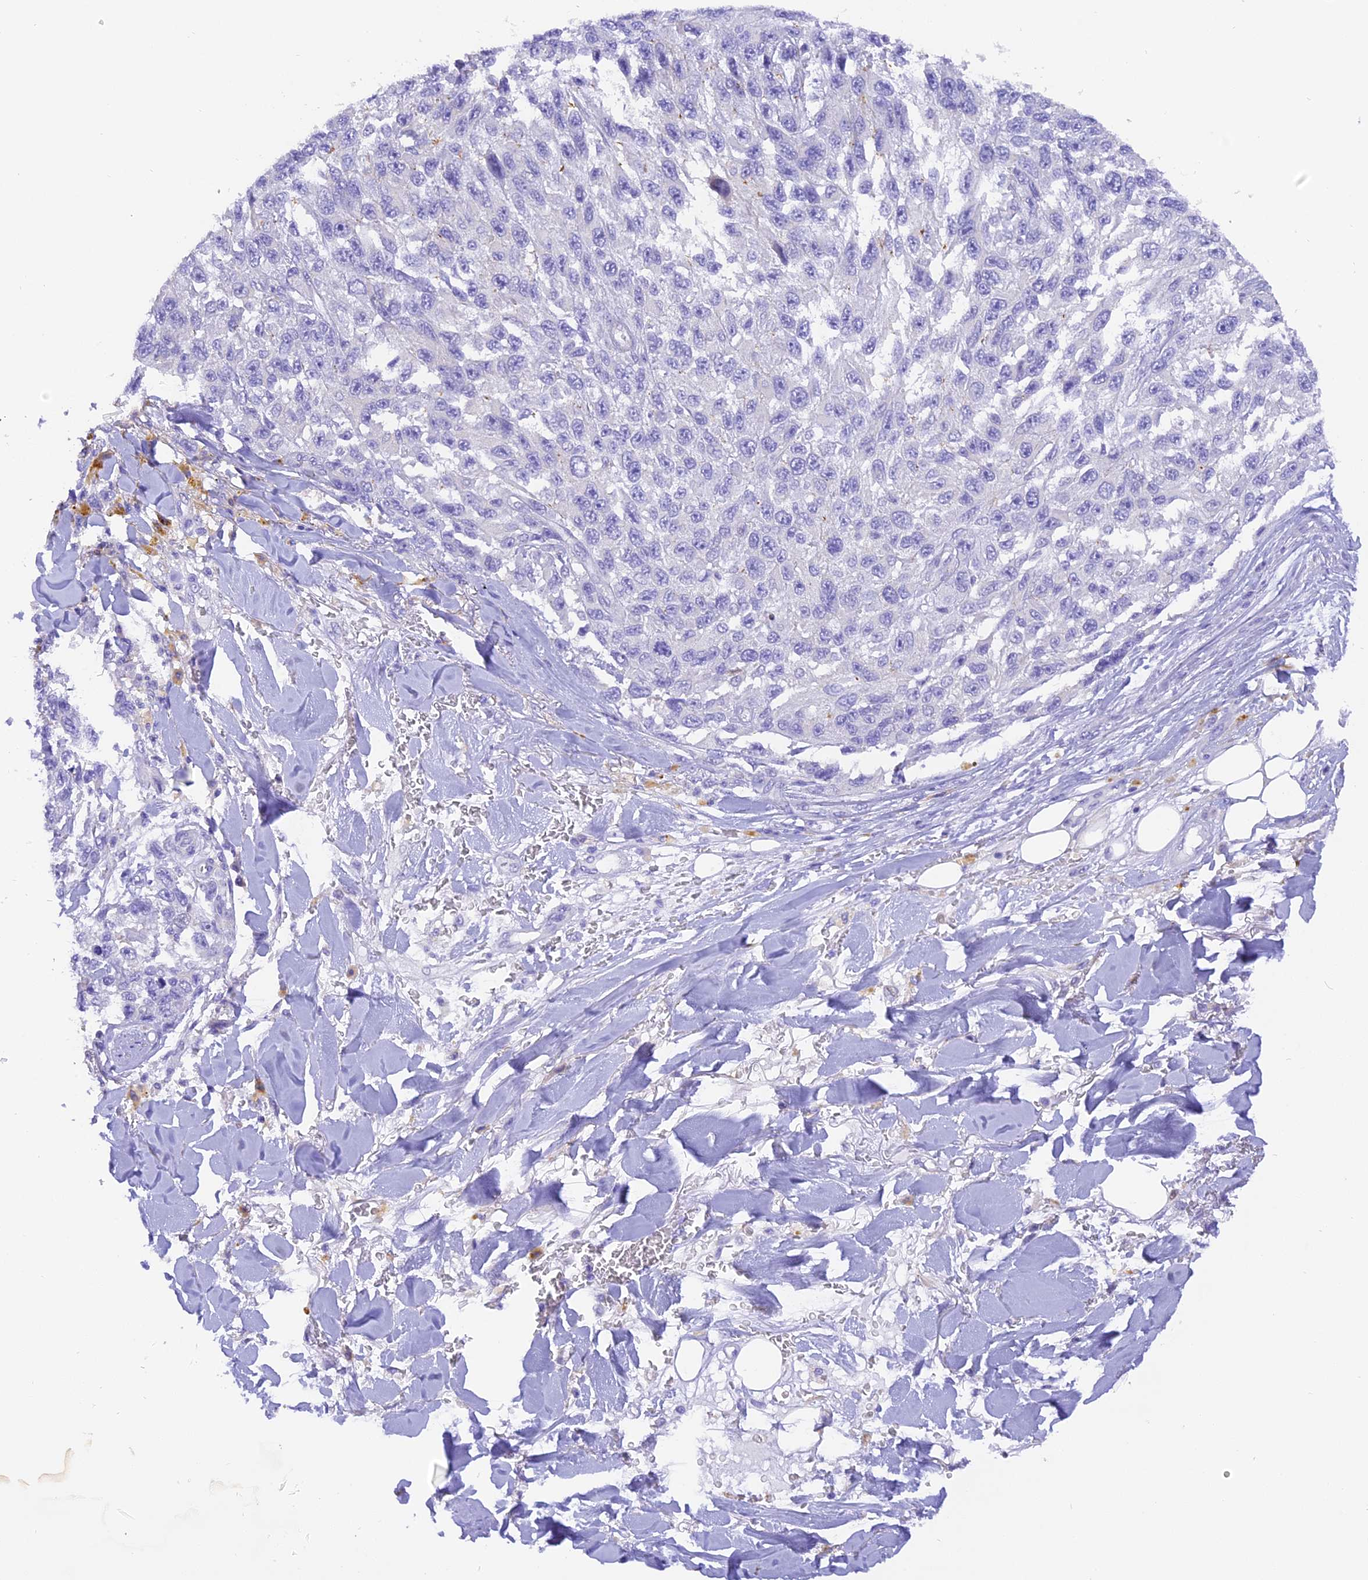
{"staining": {"intensity": "negative", "quantity": "none", "location": "none"}, "tissue": "melanoma", "cell_type": "Tumor cells", "image_type": "cancer", "snomed": [{"axis": "morphology", "description": "Normal tissue, NOS"}, {"axis": "morphology", "description": "Malignant melanoma, NOS"}, {"axis": "topography", "description": "Skin"}], "caption": "This is an immunohistochemistry photomicrograph of malignant melanoma. There is no positivity in tumor cells.", "gene": "COL6A5", "patient": {"sex": "female", "age": 96}}